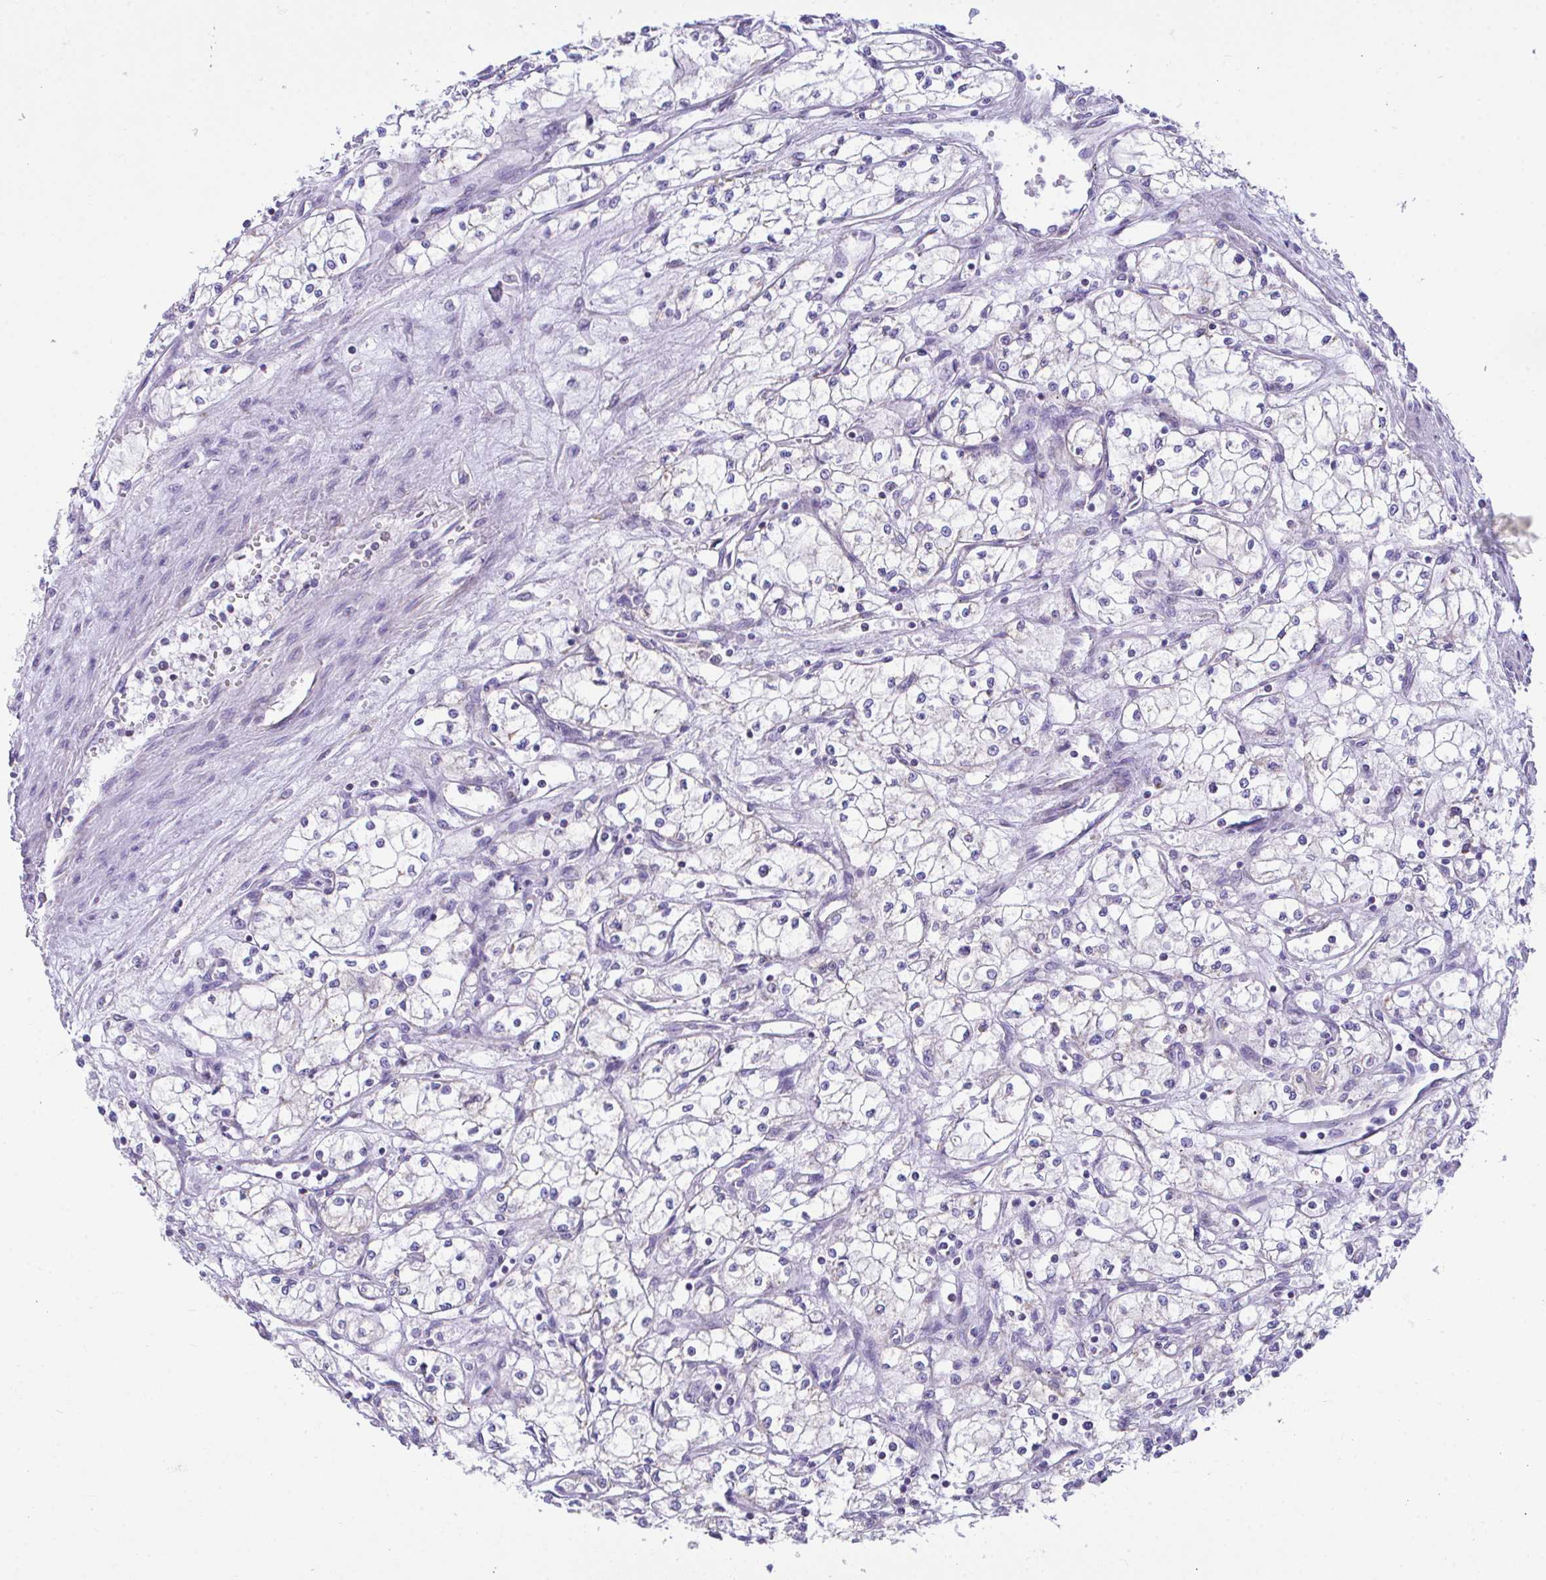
{"staining": {"intensity": "negative", "quantity": "none", "location": "none"}, "tissue": "renal cancer", "cell_type": "Tumor cells", "image_type": "cancer", "snomed": [{"axis": "morphology", "description": "Adenocarcinoma, NOS"}, {"axis": "topography", "description": "Kidney"}], "caption": "Immunohistochemistry of renal cancer (adenocarcinoma) shows no positivity in tumor cells.", "gene": "NLRP8", "patient": {"sex": "male", "age": 59}}